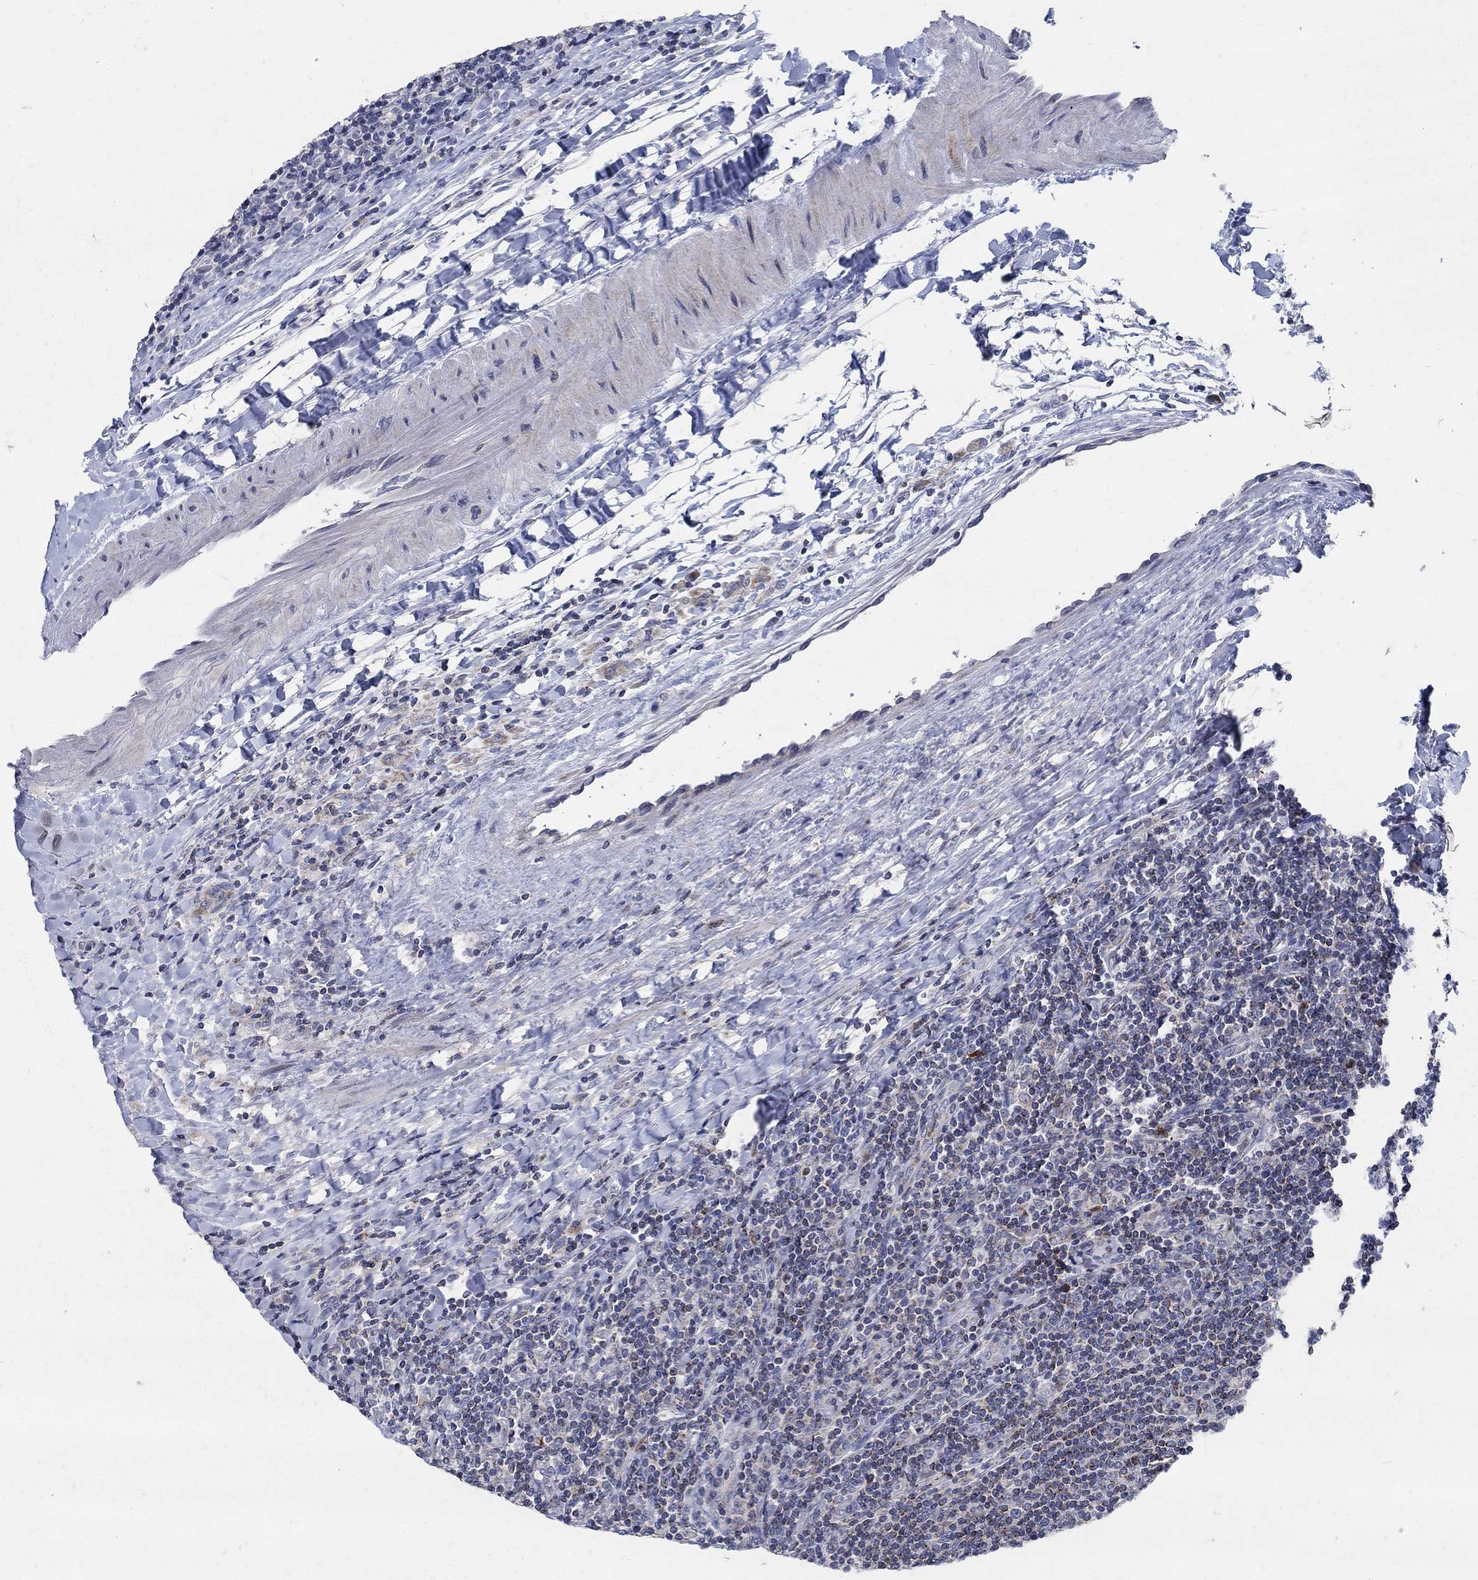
{"staining": {"intensity": "negative", "quantity": "none", "location": "none"}, "tissue": "lymphoma", "cell_type": "Tumor cells", "image_type": "cancer", "snomed": [{"axis": "morphology", "description": "Hodgkin's disease, NOS"}, {"axis": "topography", "description": "Lymph node"}], "caption": "A micrograph of human Hodgkin's disease is negative for staining in tumor cells. (DAB IHC, high magnification).", "gene": "HMX2", "patient": {"sex": "male", "age": 40}}